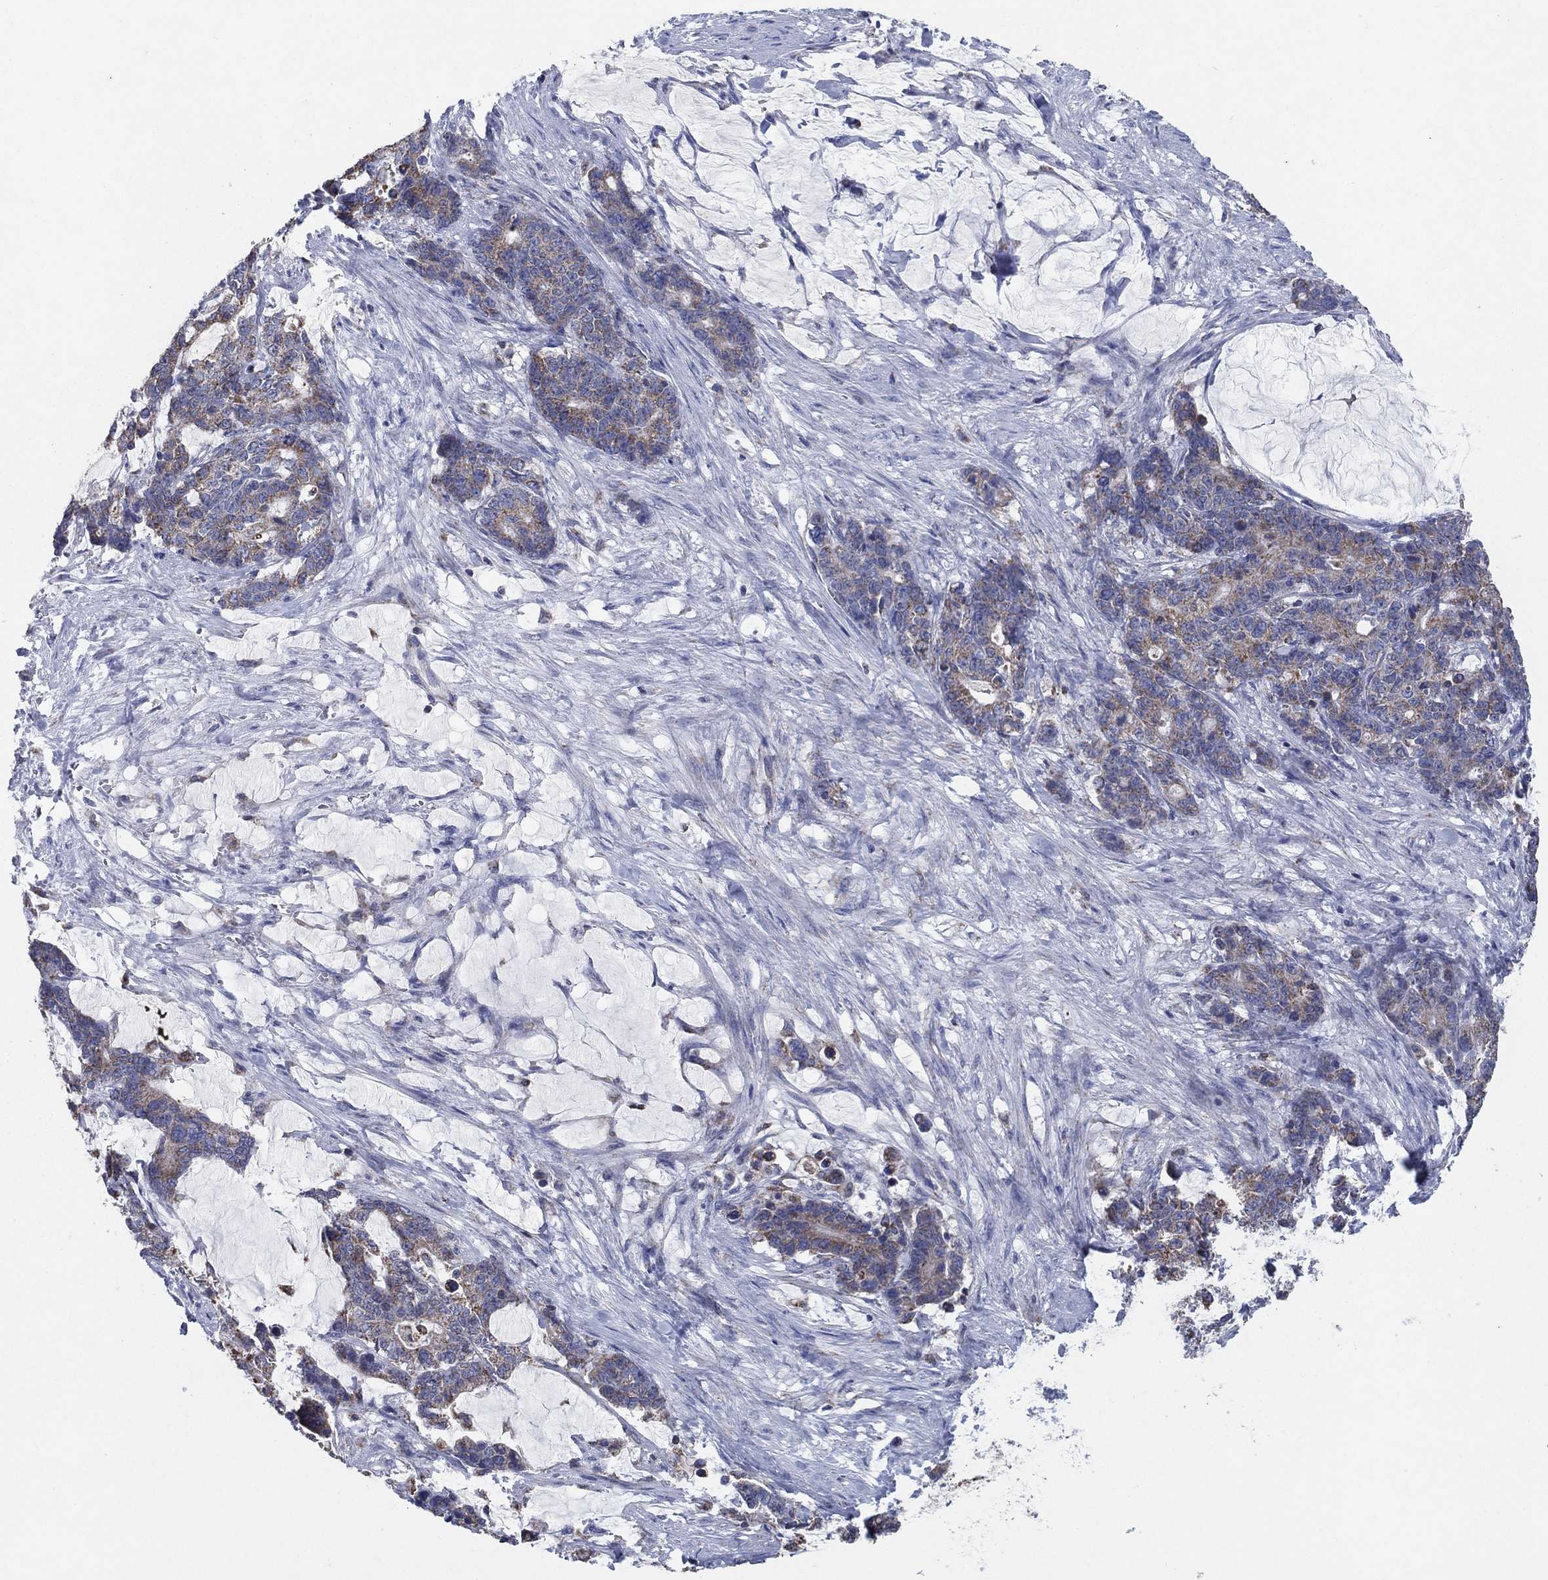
{"staining": {"intensity": "moderate", "quantity": "25%-75%", "location": "cytoplasmic/membranous"}, "tissue": "stomach cancer", "cell_type": "Tumor cells", "image_type": "cancer", "snomed": [{"axis": "morphology", "description": "Normal tissue, NOS"}, {"axis": "morphology", "description": "Adenocarcinoma, NOS"}, {"axis": "topography", "description": "Stomach"}], "caption": "Immunohistochemistry photomicrograph of neoplastic tissue: stomach cancer stained using immunohistochemistry shows medium levels of moderate protein expression localized specifically in the cytoplasmic/membranous of tumor cells, appearing as a cytoplasmic/membranous brown color.", "gene": "C9orf85", "patient": {"sex": "female", "age": 64}}